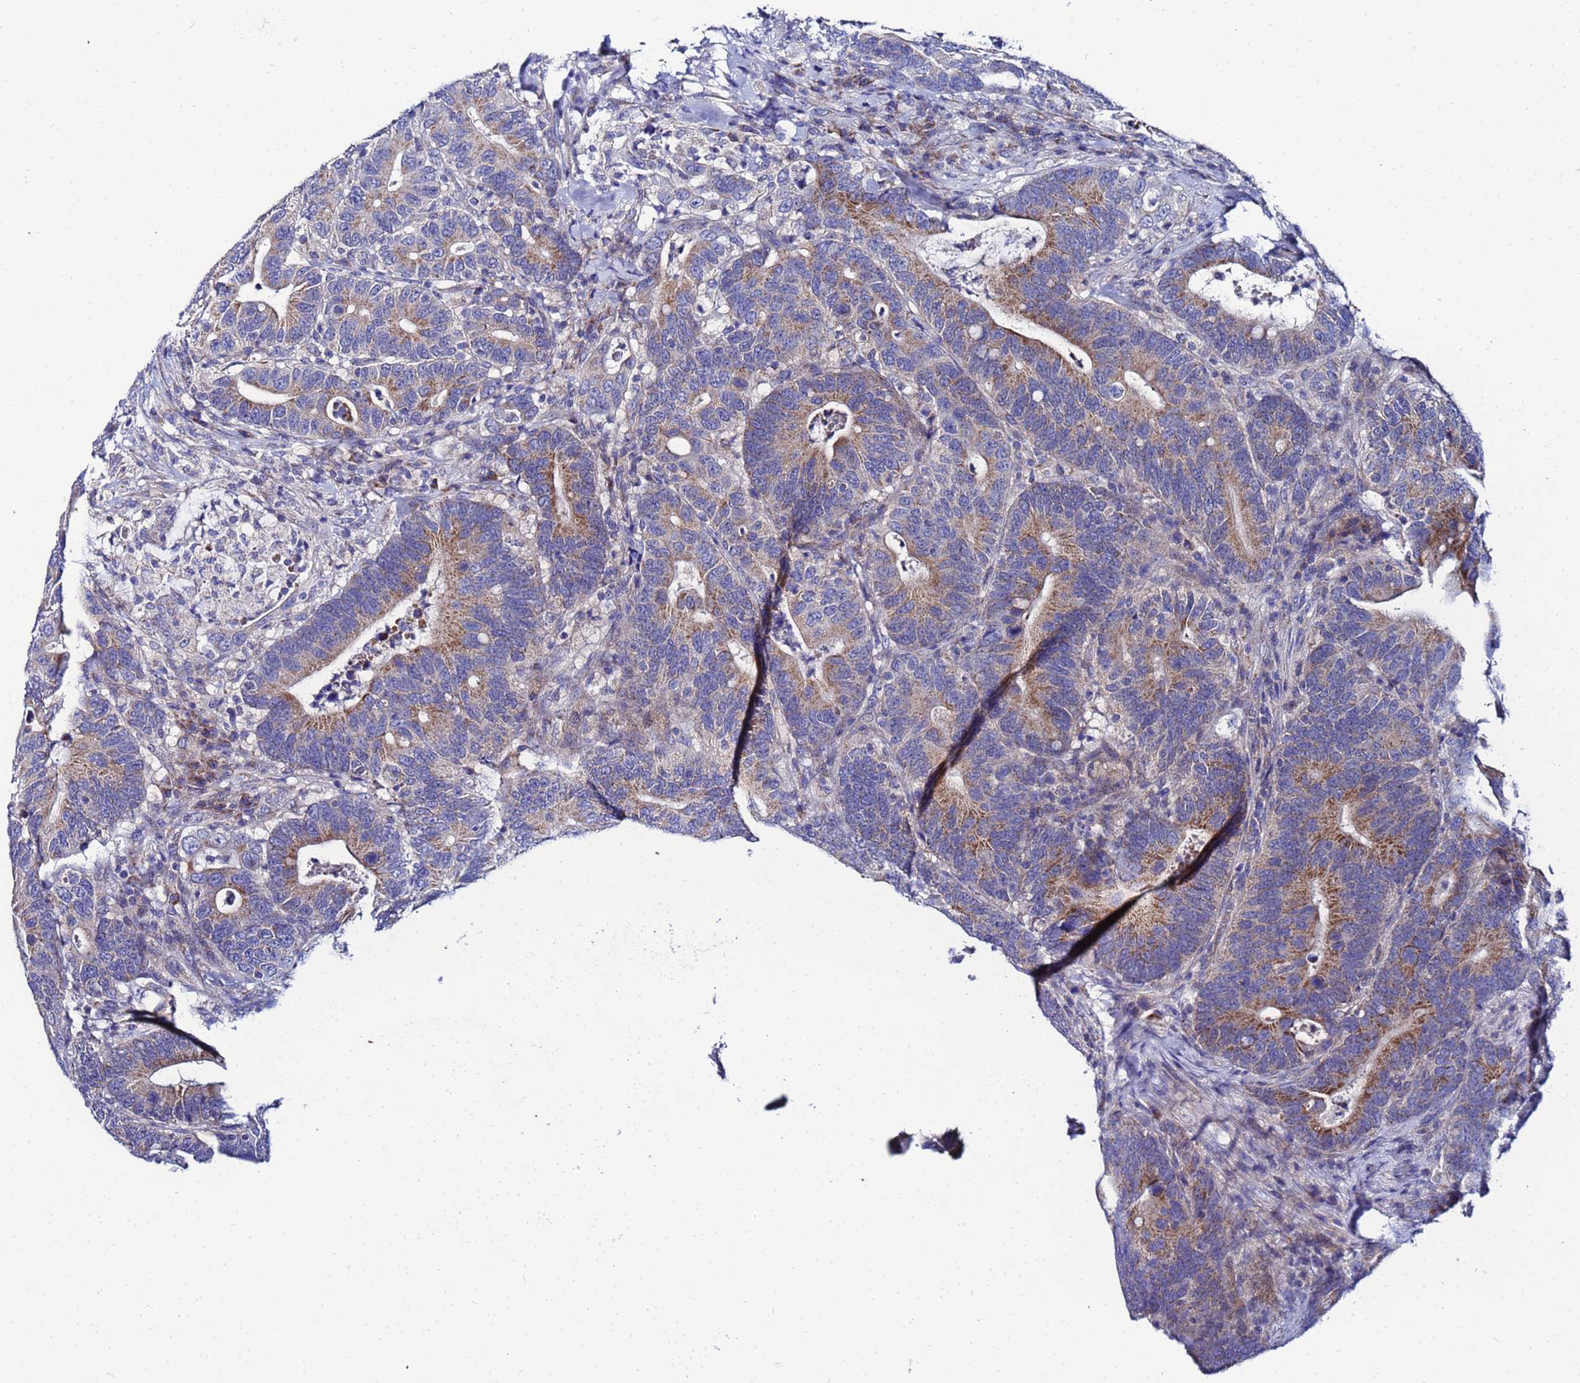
{"staining": {"intensity": "moderate", "quantity": ">75%", "location": "cytoplasmic/membranous"}, "tissue": "colorectal cancer", "cell_type": "Tumor cells", "image_type": "cancer", "snomed": [{"axis": "morphology", "description": "Adenocarcinoma, NOS"}, {"axis": "topography", "description": "Colon"}], "caption": "The micrograph displays staining of adenocarcinoma (colorectal), revealing moderate cytoplasmic/membranous protein positivity (brown color) within tumor cells.", "gene": "FAHD2A", "patient": {"sex": "female", "age": 66}}